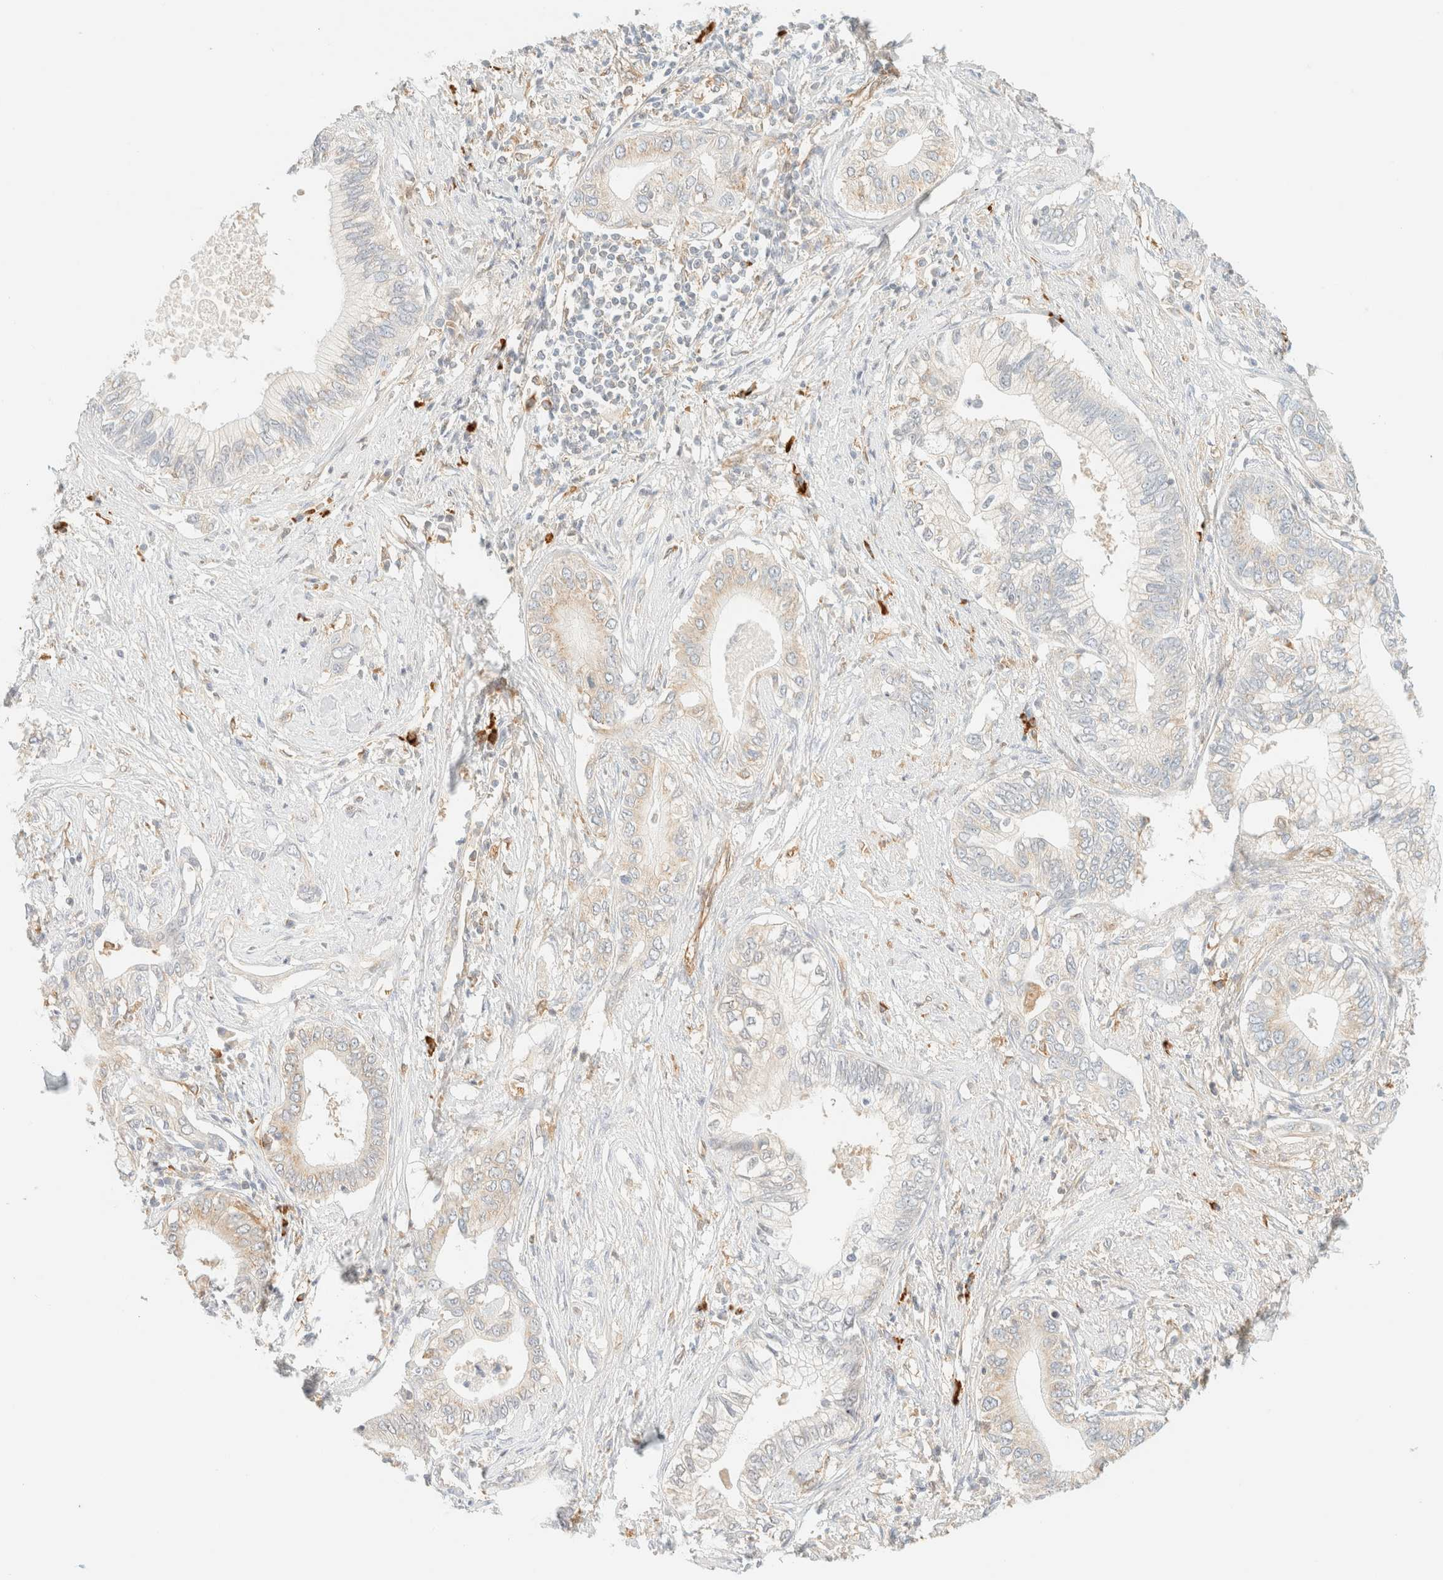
{"staining": {"intensity": "weak", "quantity": "<25%", "location": "cytoplasmic/membranous"}, "tissue": "pancreatic cancer", "cell_type": "Tumor cells", "image_type": "cancer", "snomed": [{"axis": "morphology", "description": "Normal tissue, NOS"}, {"axis": "morphology", "description": "Adenocarcinoma, NOS"}, {"axis": "topography", "description": "Pancreas"}, {"axis": "topography", "description": "Peripheral nerve tissue"}], "caption": "An IHC image of adenocarcinoma (pancreatic) is shown. There is no staining in tumor cells of adenocarcinoma (pancreatic).", "gene": "FHOD1", "patient": {"sex": "male", "age": 59}}